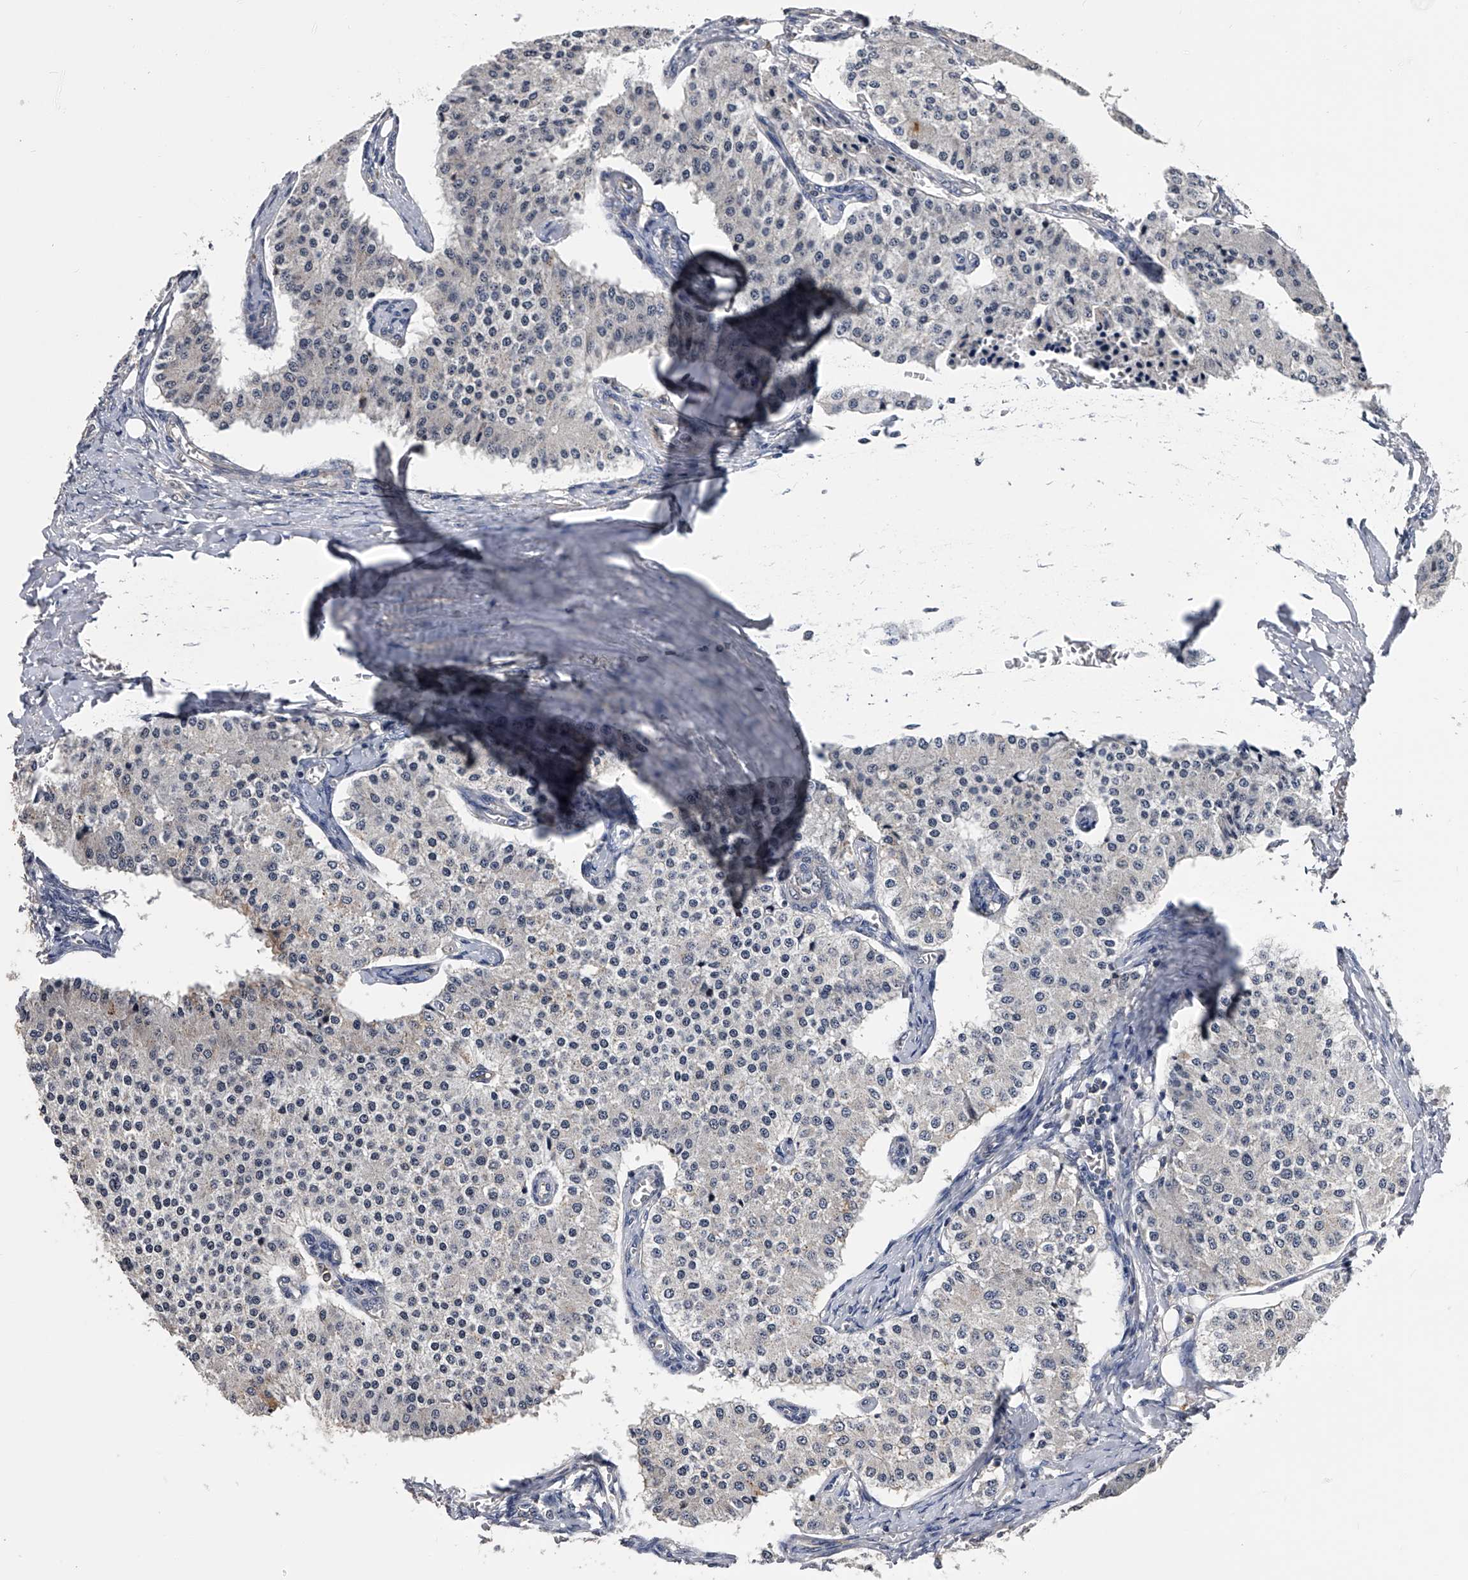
{"staining": {"intensity": "negative", "quantity": "none", "location": "none"}, "tissue": "carcinoid", "cell_type": "Tumor cells", "image_type": "cancer", "snomed": [{"axis": "morphology", "description": "Carcinoid, malignant, NOS"}, {"axis": "topography", "description": "Colon"}], "caption": "Immunohistochemical staining of carcinoid shows no significant staining in tumor cells.", "gene": "EFCAB7", "patient": {"sex": "female", "age": 52}}